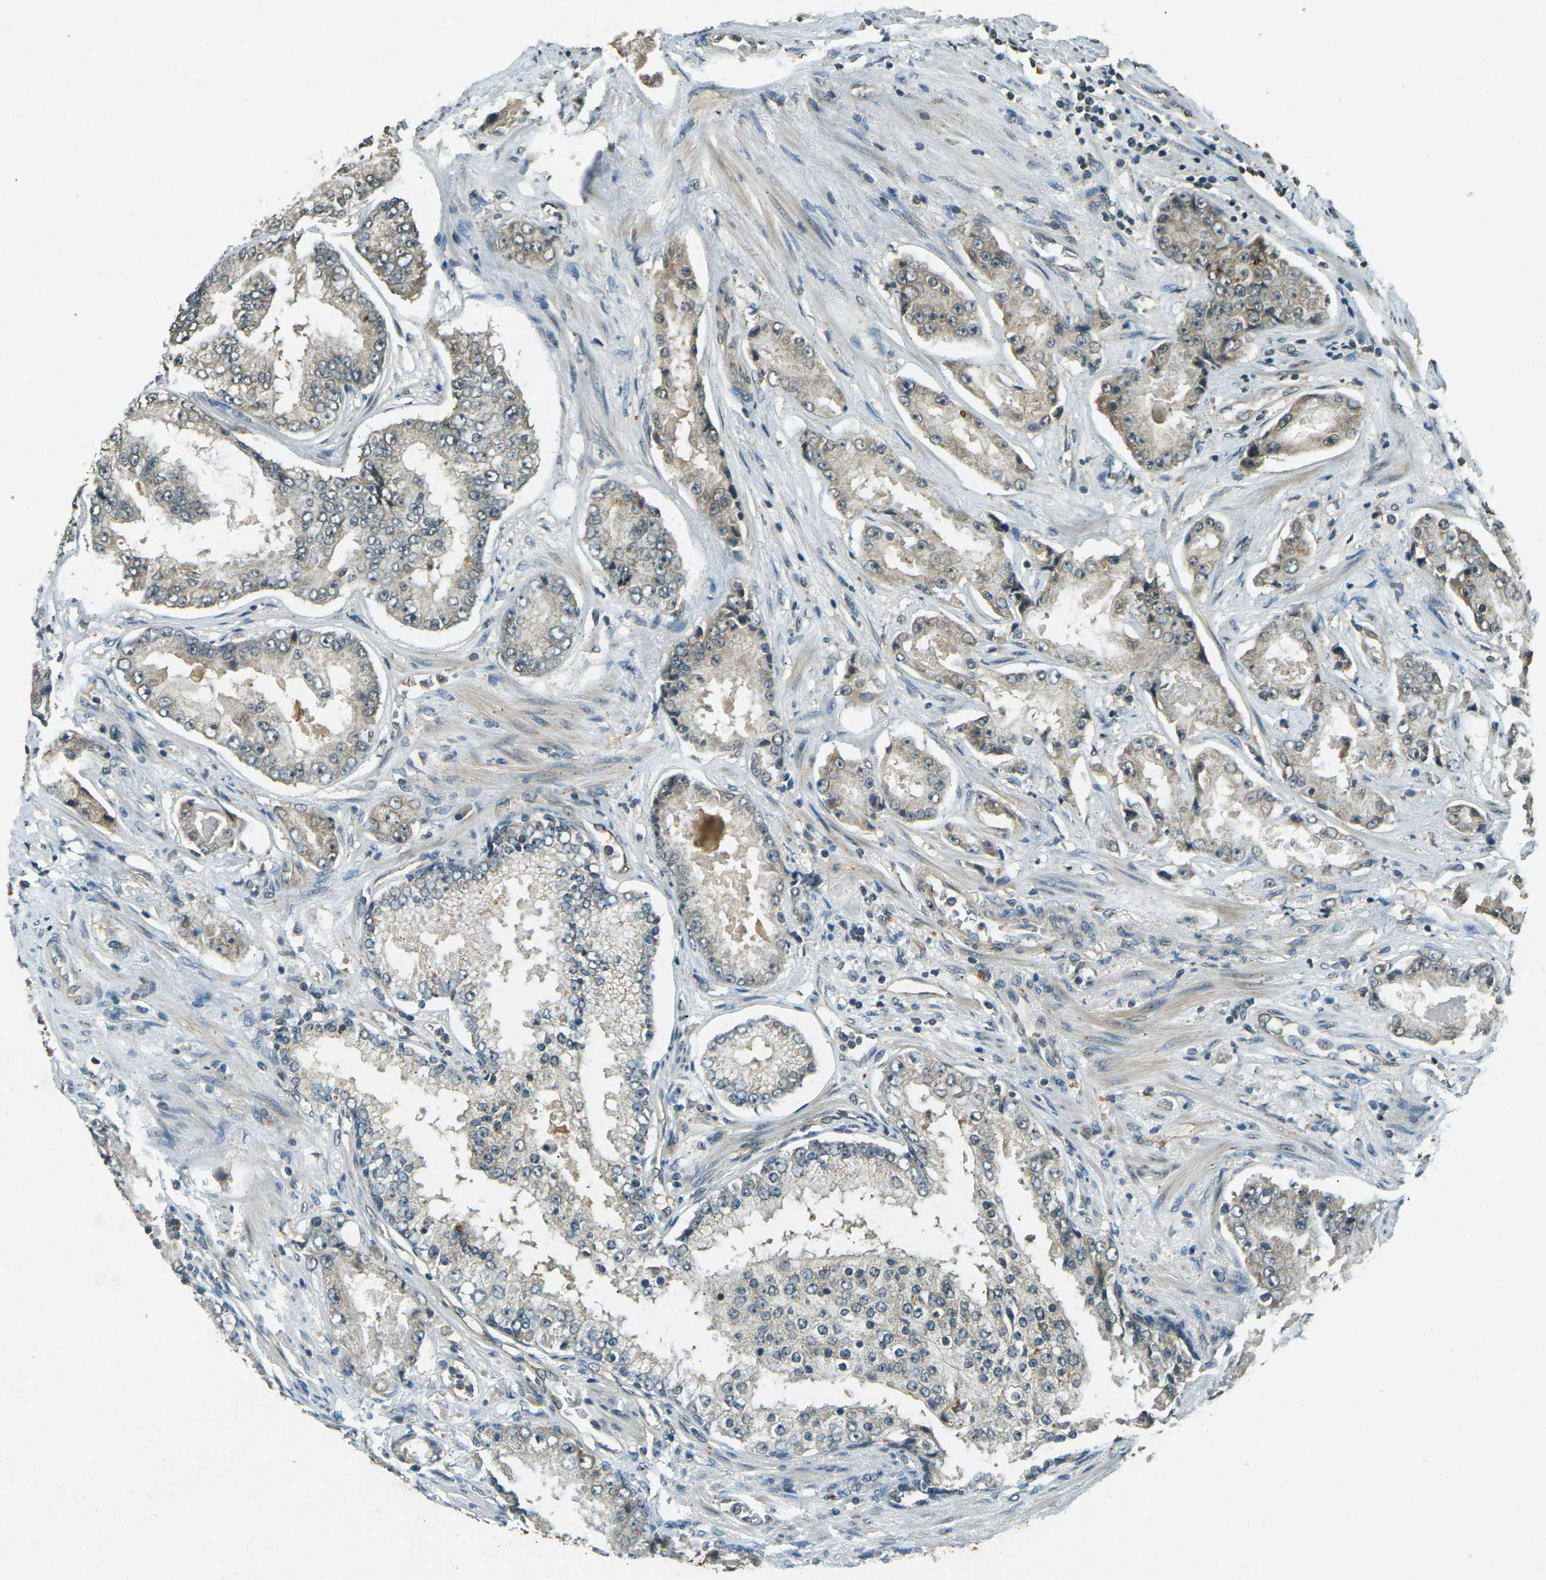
{"staining": {"intensity": "weak", "quantity": "25%-75%", "location": "cytoplasmic/membranous"}, "tissue": "prostate cancer", "cell_type": "Tumor cells", "image_type": "cancer", "snomed": [{"axis": "morphology", "description": "Adenocarcinoma, High grade"}, {"axis": "topography", "description": "Prostate"}], "caption": "Prostate cancer stained for a protein displays weak cytoplasmic/membranous positivity in tumor cells.", "gene": "PDE2A", "patient": {"sex": "male", "age": 73}}